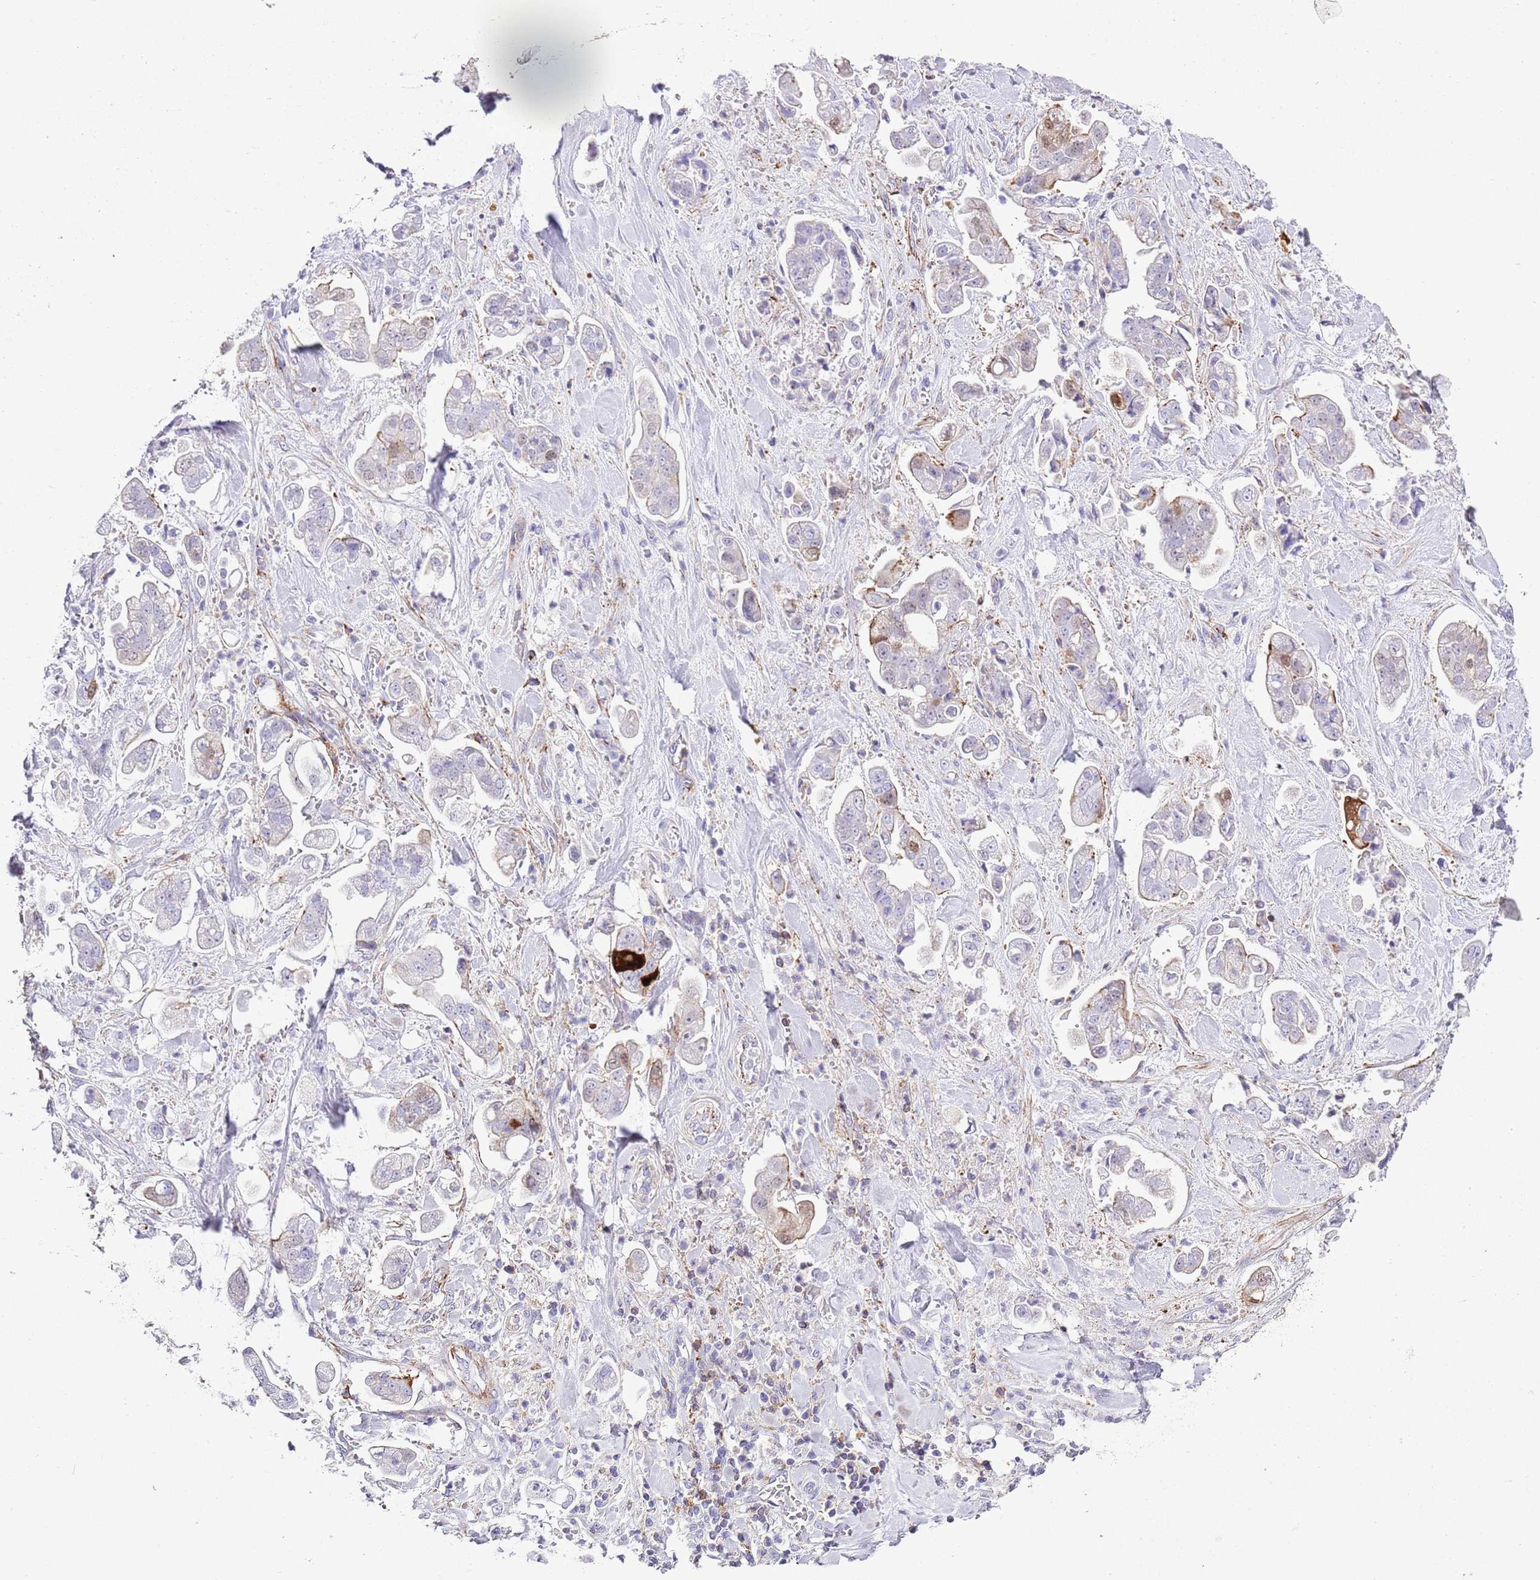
{"staining": {"intensity": "weak", "quantity": "<25%", "location": "cytoplasmic/membranous"}, "tissue": "stomach cancer", "cell_type": "Tumor cells", "image_type": "cancer", "snomed": [{"axis": "morphology", "description": "Adenocarcinoma, NOS"}, {"axis": "topography", "description": "Stomach"}], "caption": "Stomach cancer stained for a protein using immunohistochemistry (IHC) displays no staining tumor cells.", "gene": "ALDH3A1", "patient": {"sex": "male", "age": 62}}